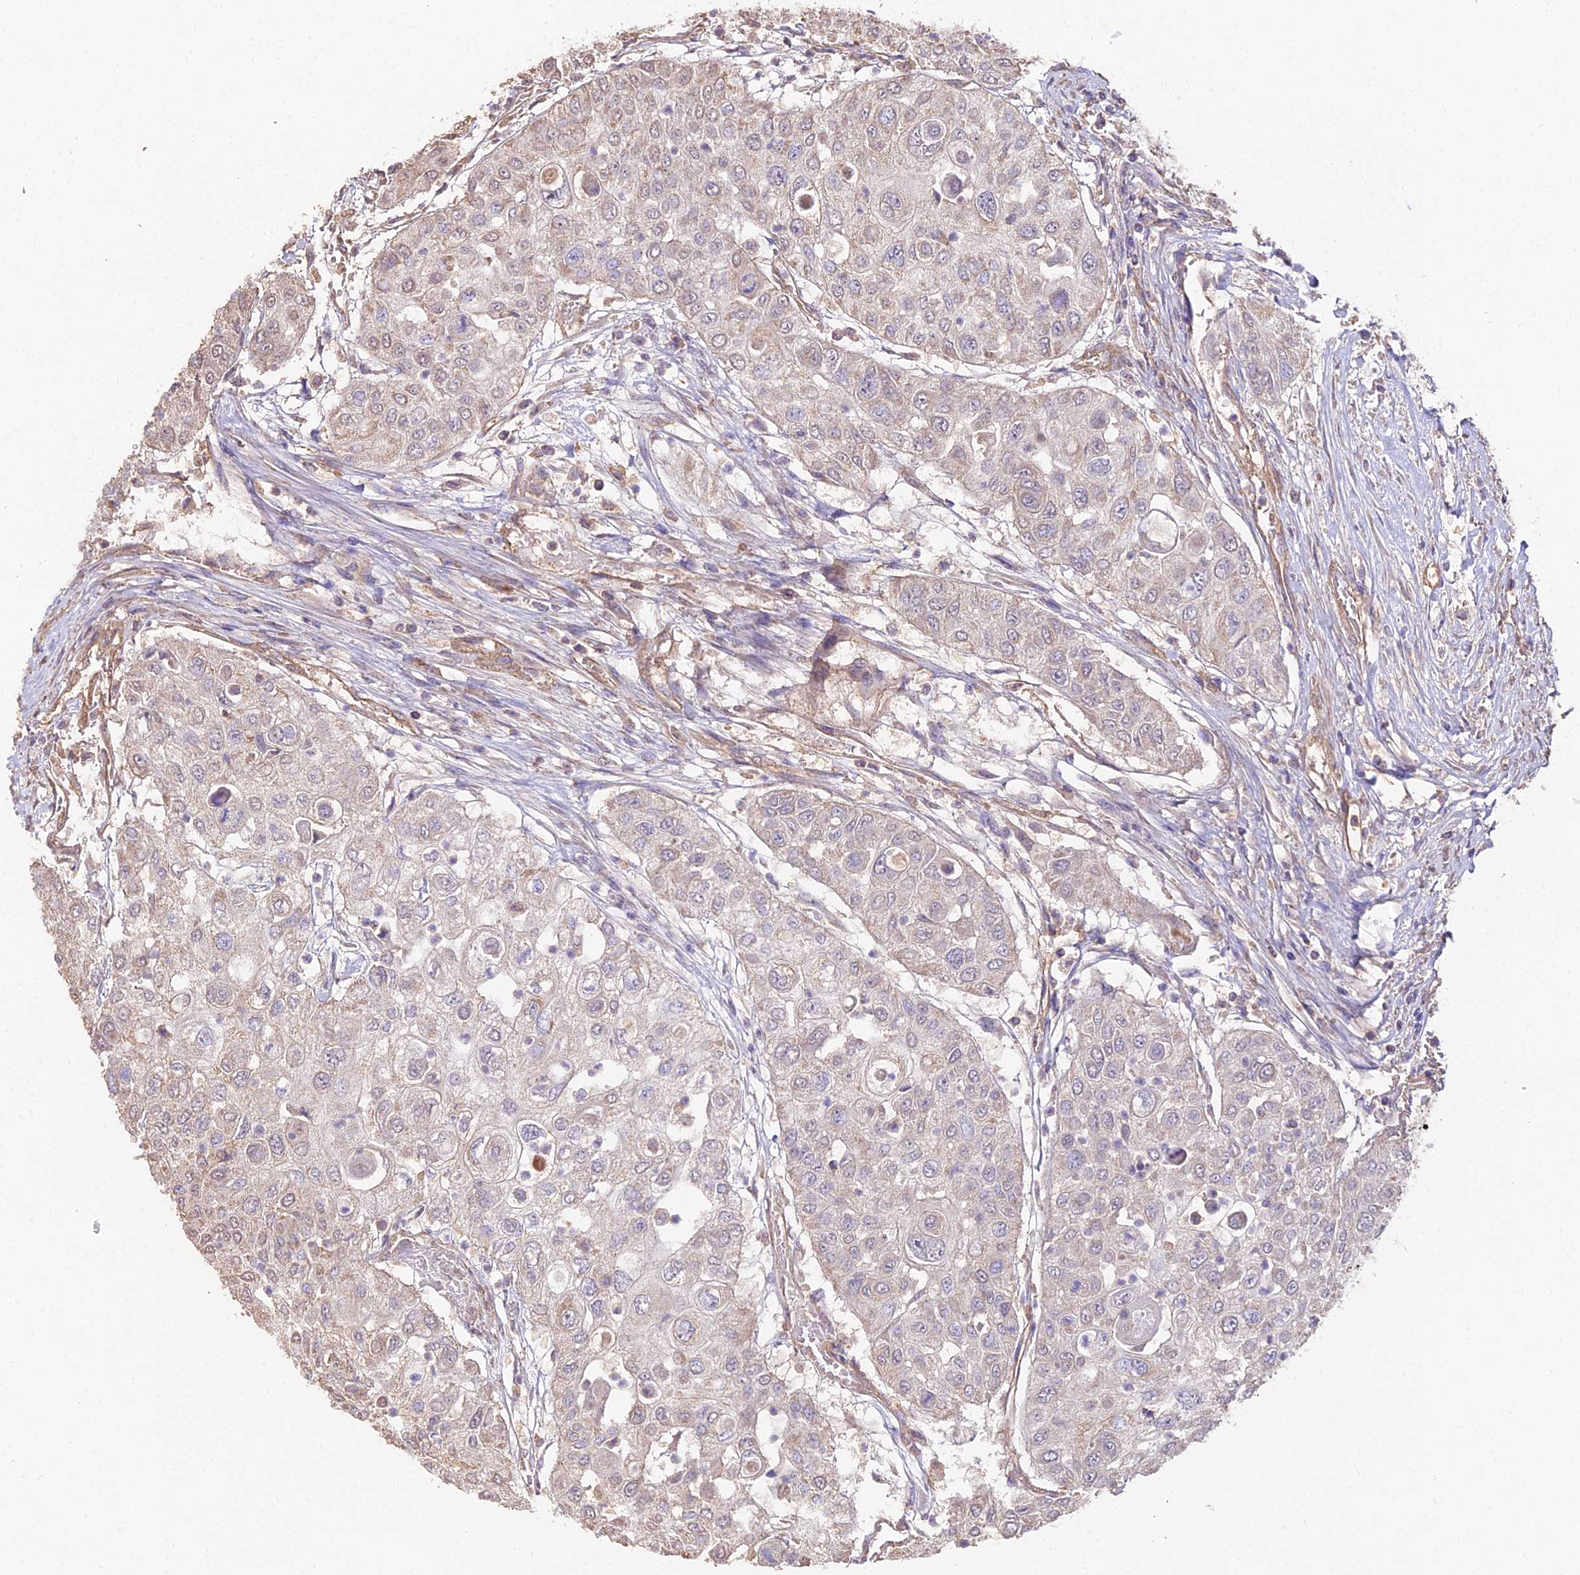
{"staining": {"intensity": "weak", "quantity": "25%-75%", "location": "cytoplasmic/membranous,nuclear"}, "tissue": "urothelial cancer", "cell_type": "Tumor cells", "image_type": "cancer", "snomed": [{"axis": "morphology", "description": "Urothelial carcinoma, High grade"}, {"axis": "topography", "description": "Urinary bladder"}], "caption": "High-grade urothelial carcinoma was stained to show a protein in brown. There is low levels of weak cytoplasmic/membranous and nuclear staining in approximately 25%-75% of tumor cells. (Stains: DAB in brown, nuclei in blue, Microscopy: brightfield microscopy at high magnification).", "gene": "METTL13", "patient": {"sex": "female", "age": 79}}